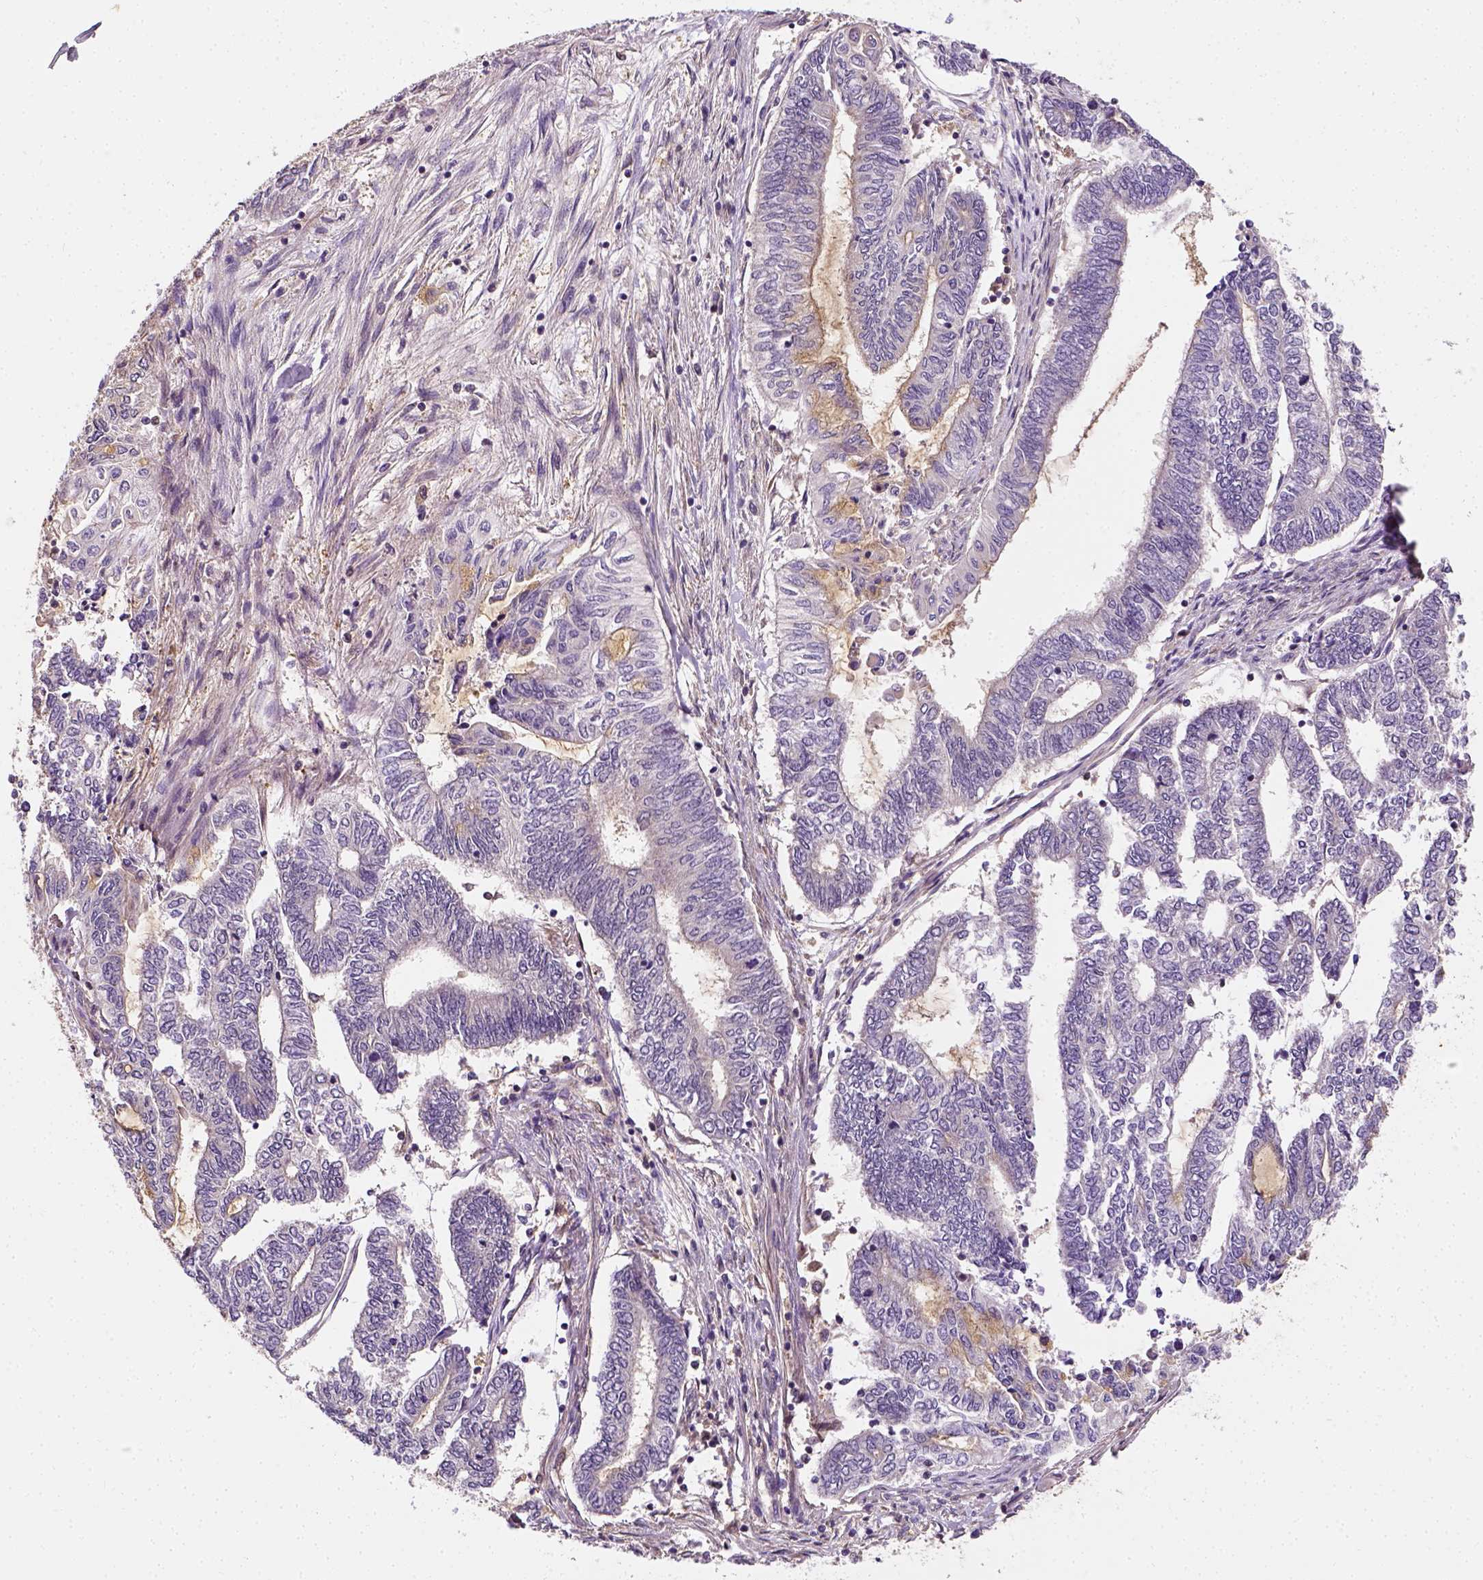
{"staining": {"intensity": "negative", "quantity": "none", "location": "none"}, "tissue": "endometrial cancer", "cell_type": "Tumor cells", "image_type": "cancer", "snomed": [{"axis": "morphology", "description": "Adenocarcinoma, NOS"}, {"axis": "topography", "description": "Uterus"}, {"axis": "topography", "description": "Endometrium"}], "caption": "The photomicrograph exhibits no staining of tumor cells in endometrial adenocarcinoma. (DAB immunohistochemistry, high magnification).", "gene": "MATK", "patient": {"sex": "female", "age": 70}}